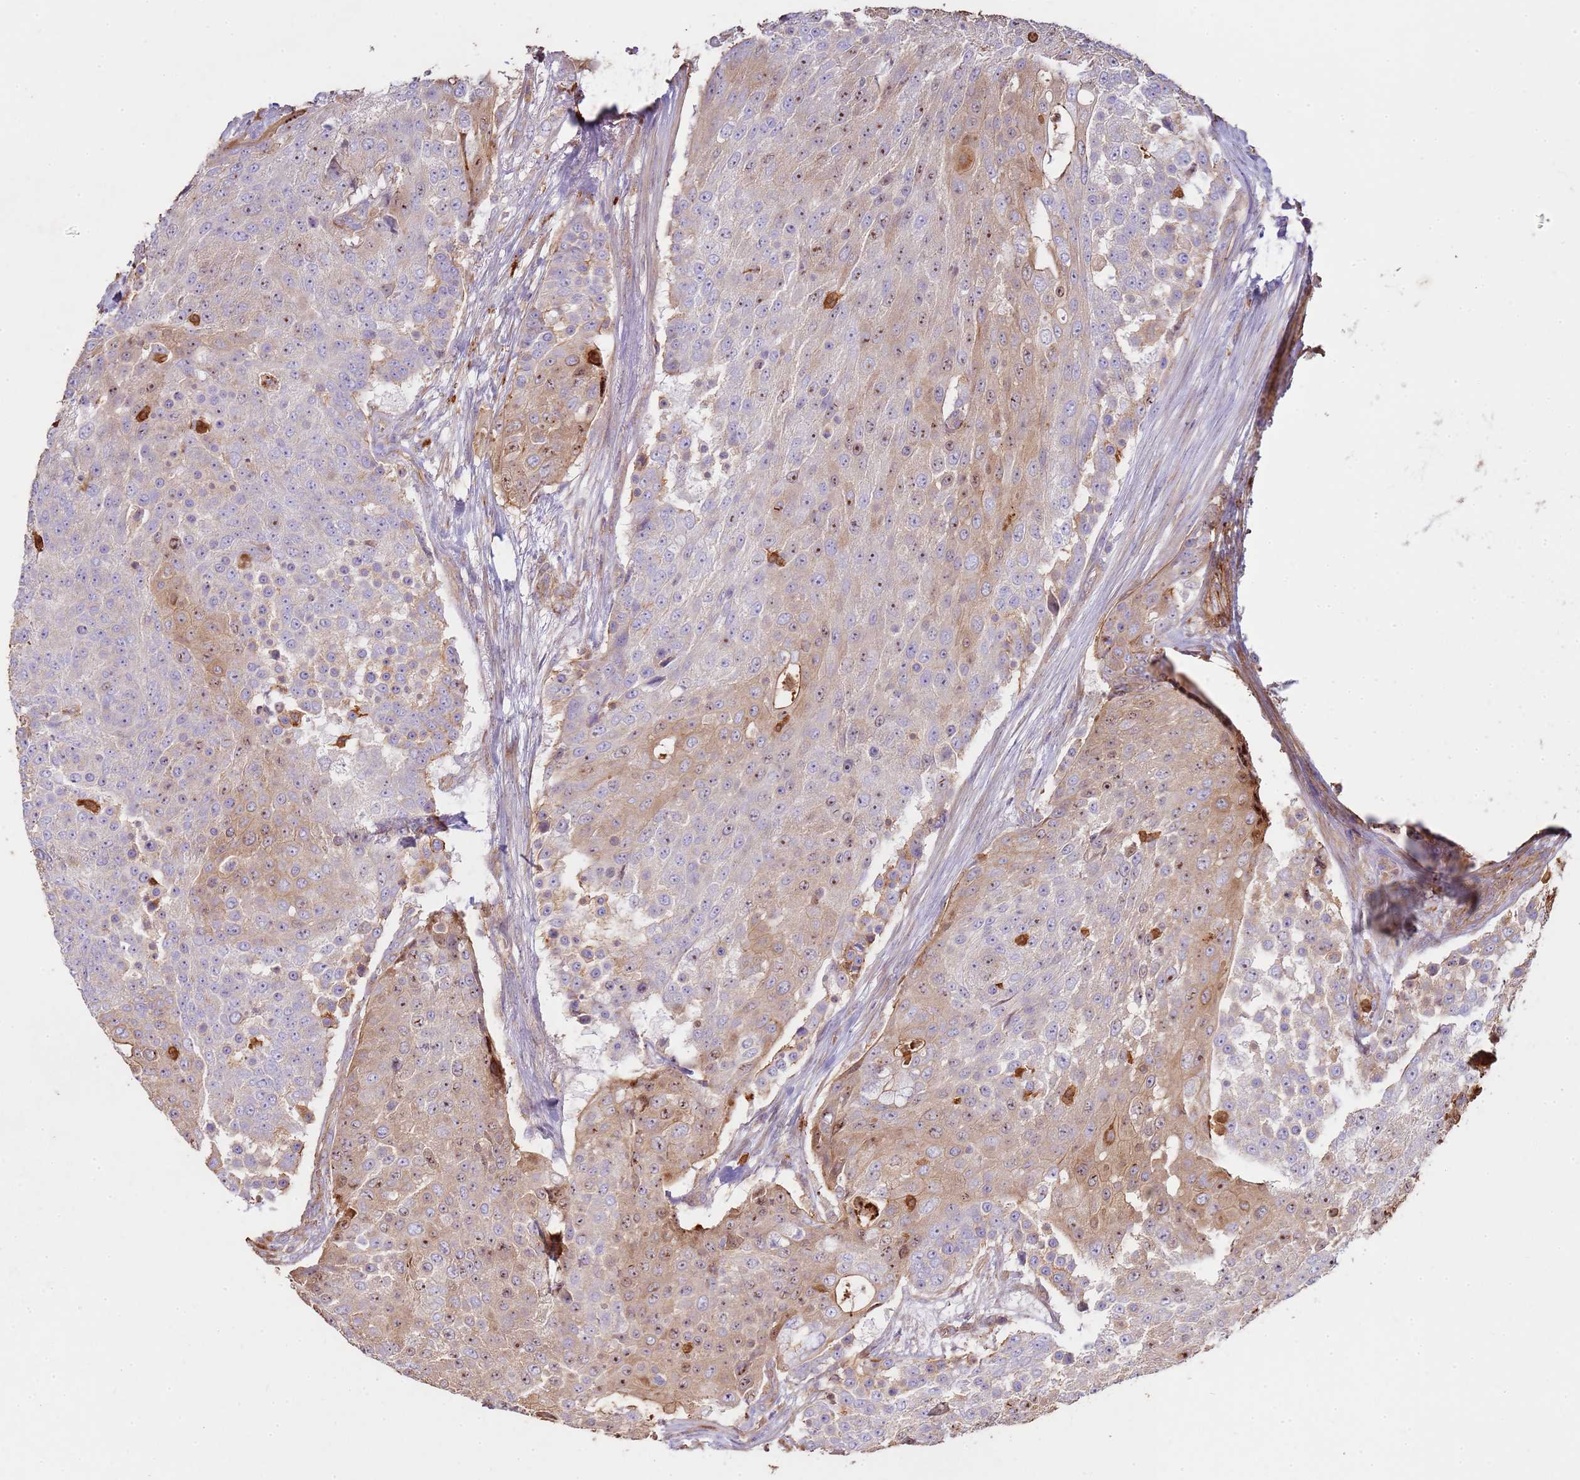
{"staining": {"intensity": "moderate", "quantity": "<25%", "location": "cytoplasmic/membranous,nuclear"}, "tissue": "urothelial cancer", "cell_type": "Tumor cells", "image_type": "cancer", "snomed": [{"axis": "morphology", "description": "Urothelial carcinoma, High grade"}, {"axis": "topography", "description": "Urinary bladder"}], "caption": "The micrograph reveals staining of urothelial cancer, revealing moderate cytoplasmic/membranous and nuclear protein staining (brown color) within tumor cells.", "gene": "NDUFAF4", "patient": {"sex": "female", "age": 63}}